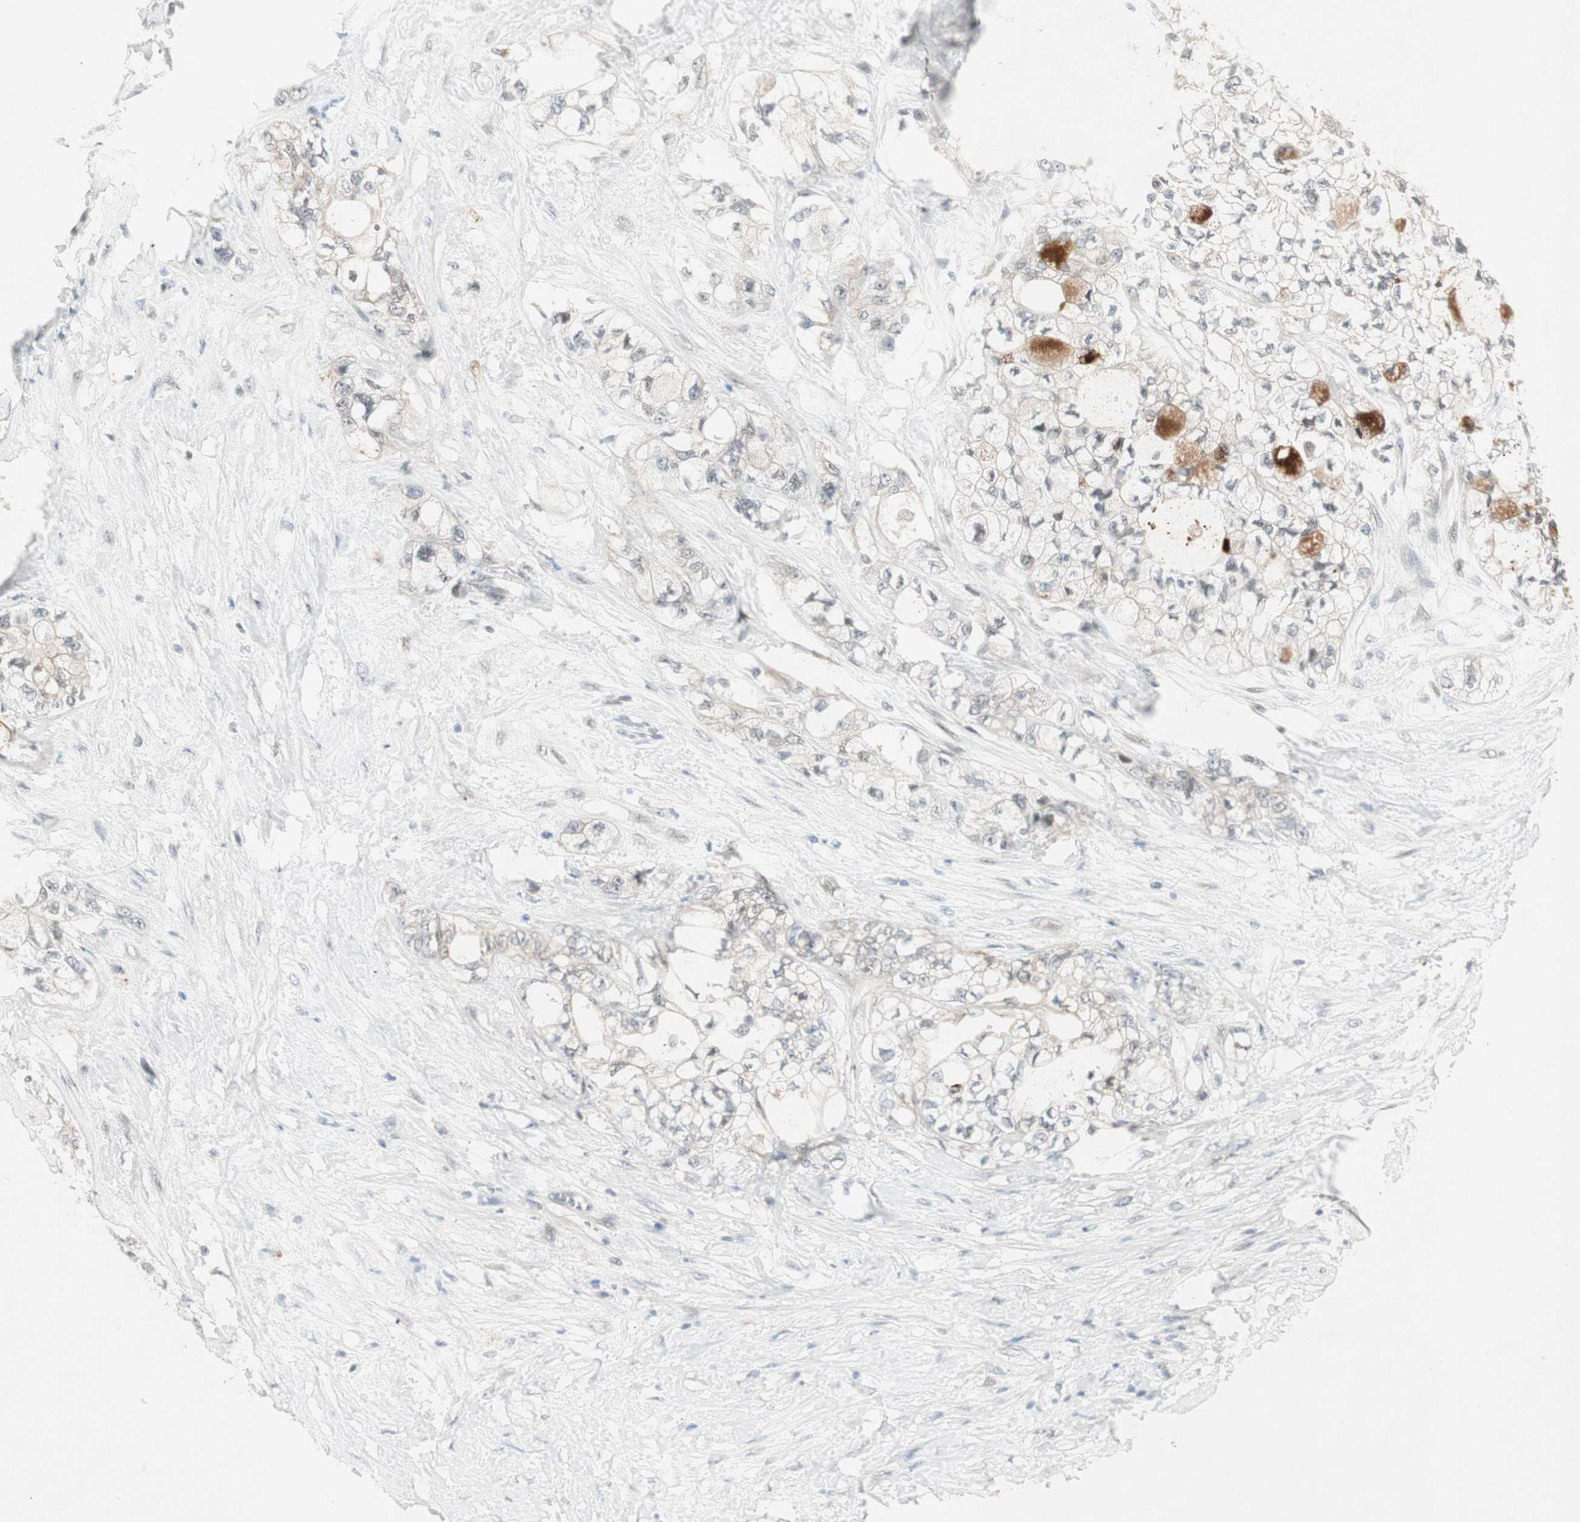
{"staining": {"intensity": "moderate", "quantity": "<25%", "location": "cytoplasmic/membranous"}, "tissue": "pancreatic cancer", "cell_type": "Tumor cells", "image_type": "cancer", "snomed": [{"axis": "morphology", "description": "Adenocarcinoma, NOS"}, {"axis": "topography", "description": "Pancreas"}], "caption": "Protein staining of pancreatic adenocarcinoma tissue exhibits moderate cytoplasmic/membranous expression in approximately <25% of tumor cells. (DAB IHC, brown staining for protein, blue staining for nuclei).", "gene": "ACSL5", "patient": {"sex": "male", "age": 70}}